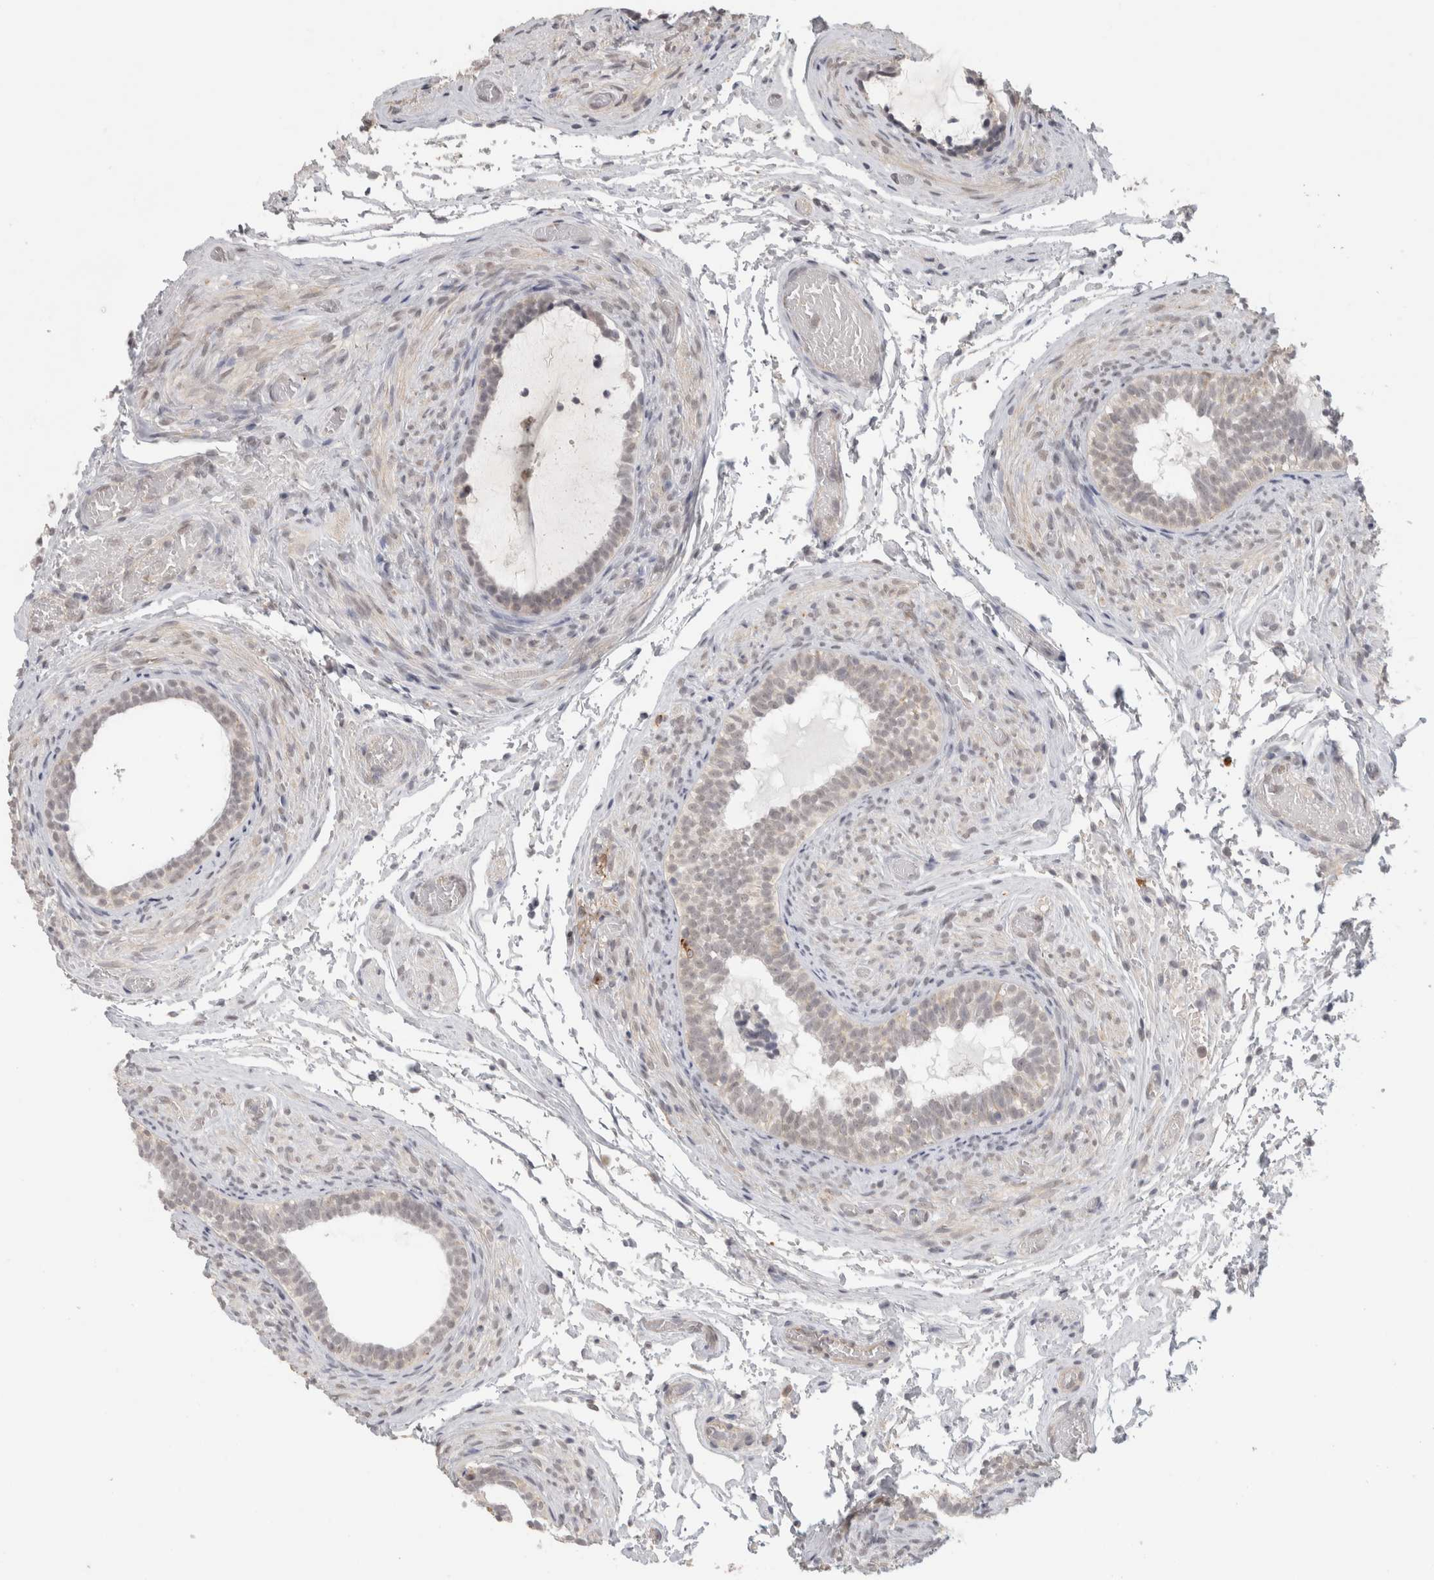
{"staining": {"intensity": "moderate", "quantity": "<25%", "location": "cytoplasmic/membranous"}, "tissue": "epididymis", "cell_type": "Glandular cells", "image_type": "normal", "snomed": [{"axis": "morphology", "description": "Normal tissue, NOS"}, {"axis": "topography", "description": "Epididymis"}], "caption": "Epididymis stained for a protein shows moderate cytoplasmic/membranous positivity in glandular cells. Ihc stains the protein of interest in brown and the nuclei are stained blue.", "gene": "HAVCR2", "patient": {"sex": "male", "age": 5}}